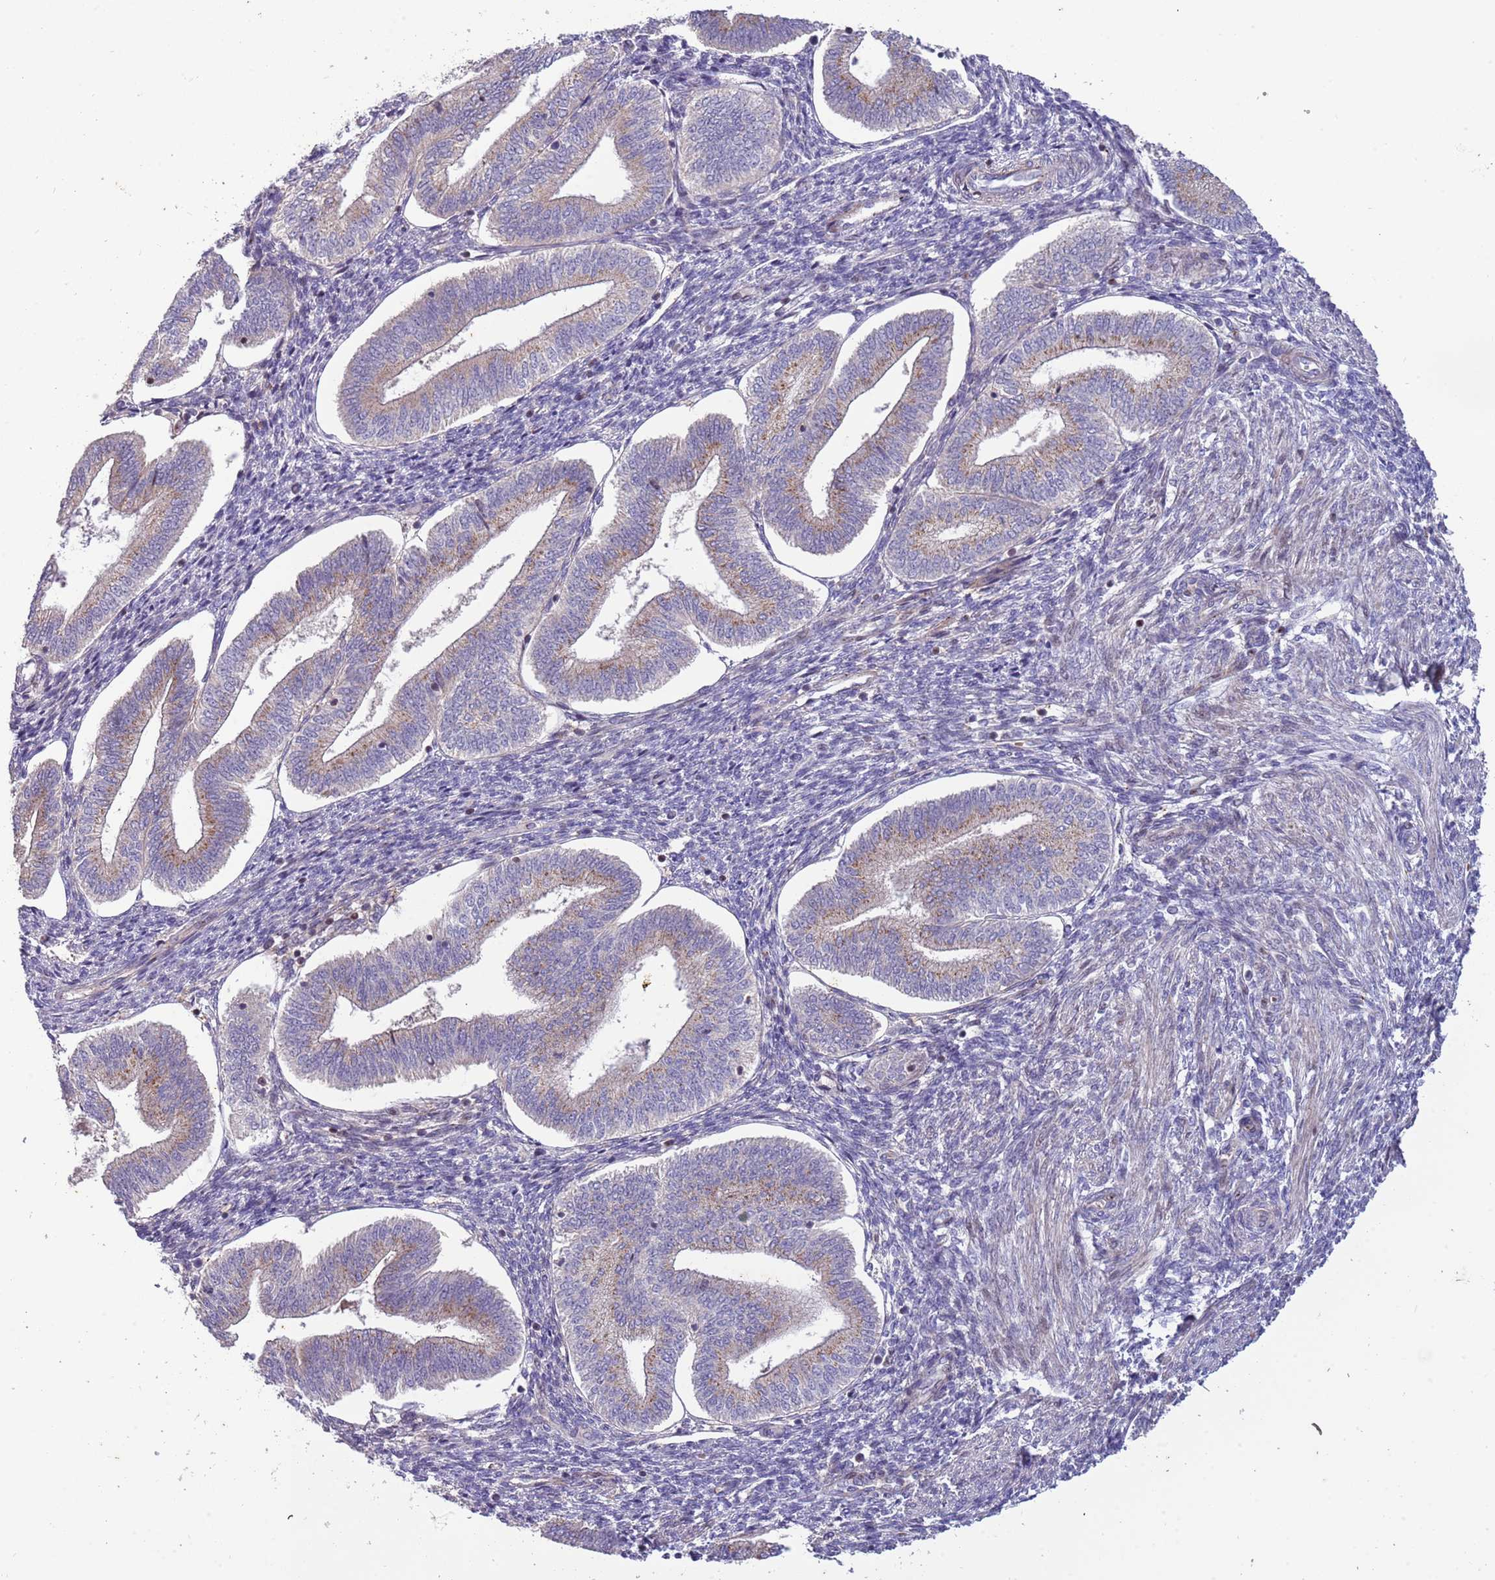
{"staining": {"intensity": "weak", "quantity": "25%-75%", "location": "cytoplasmic/membranous"}, "tissue": "endometrium", "cell_type": "Cells in endometrial stroma", "image_type": "normal", "snomed": [{"axis": "morphology", "description": "Normal tissue, NOS"}, {"axis": "topography", "description": "Endometrium"}], "caption": "There is low levels of weak cytoplasmic/membranous staining in cells in endometrial stroma of benign endometrium, as demonstrated by immunohistochemical staining (brown color).", "gene": "ITGB6", "patient": {"sex": "female", "age": 34}}